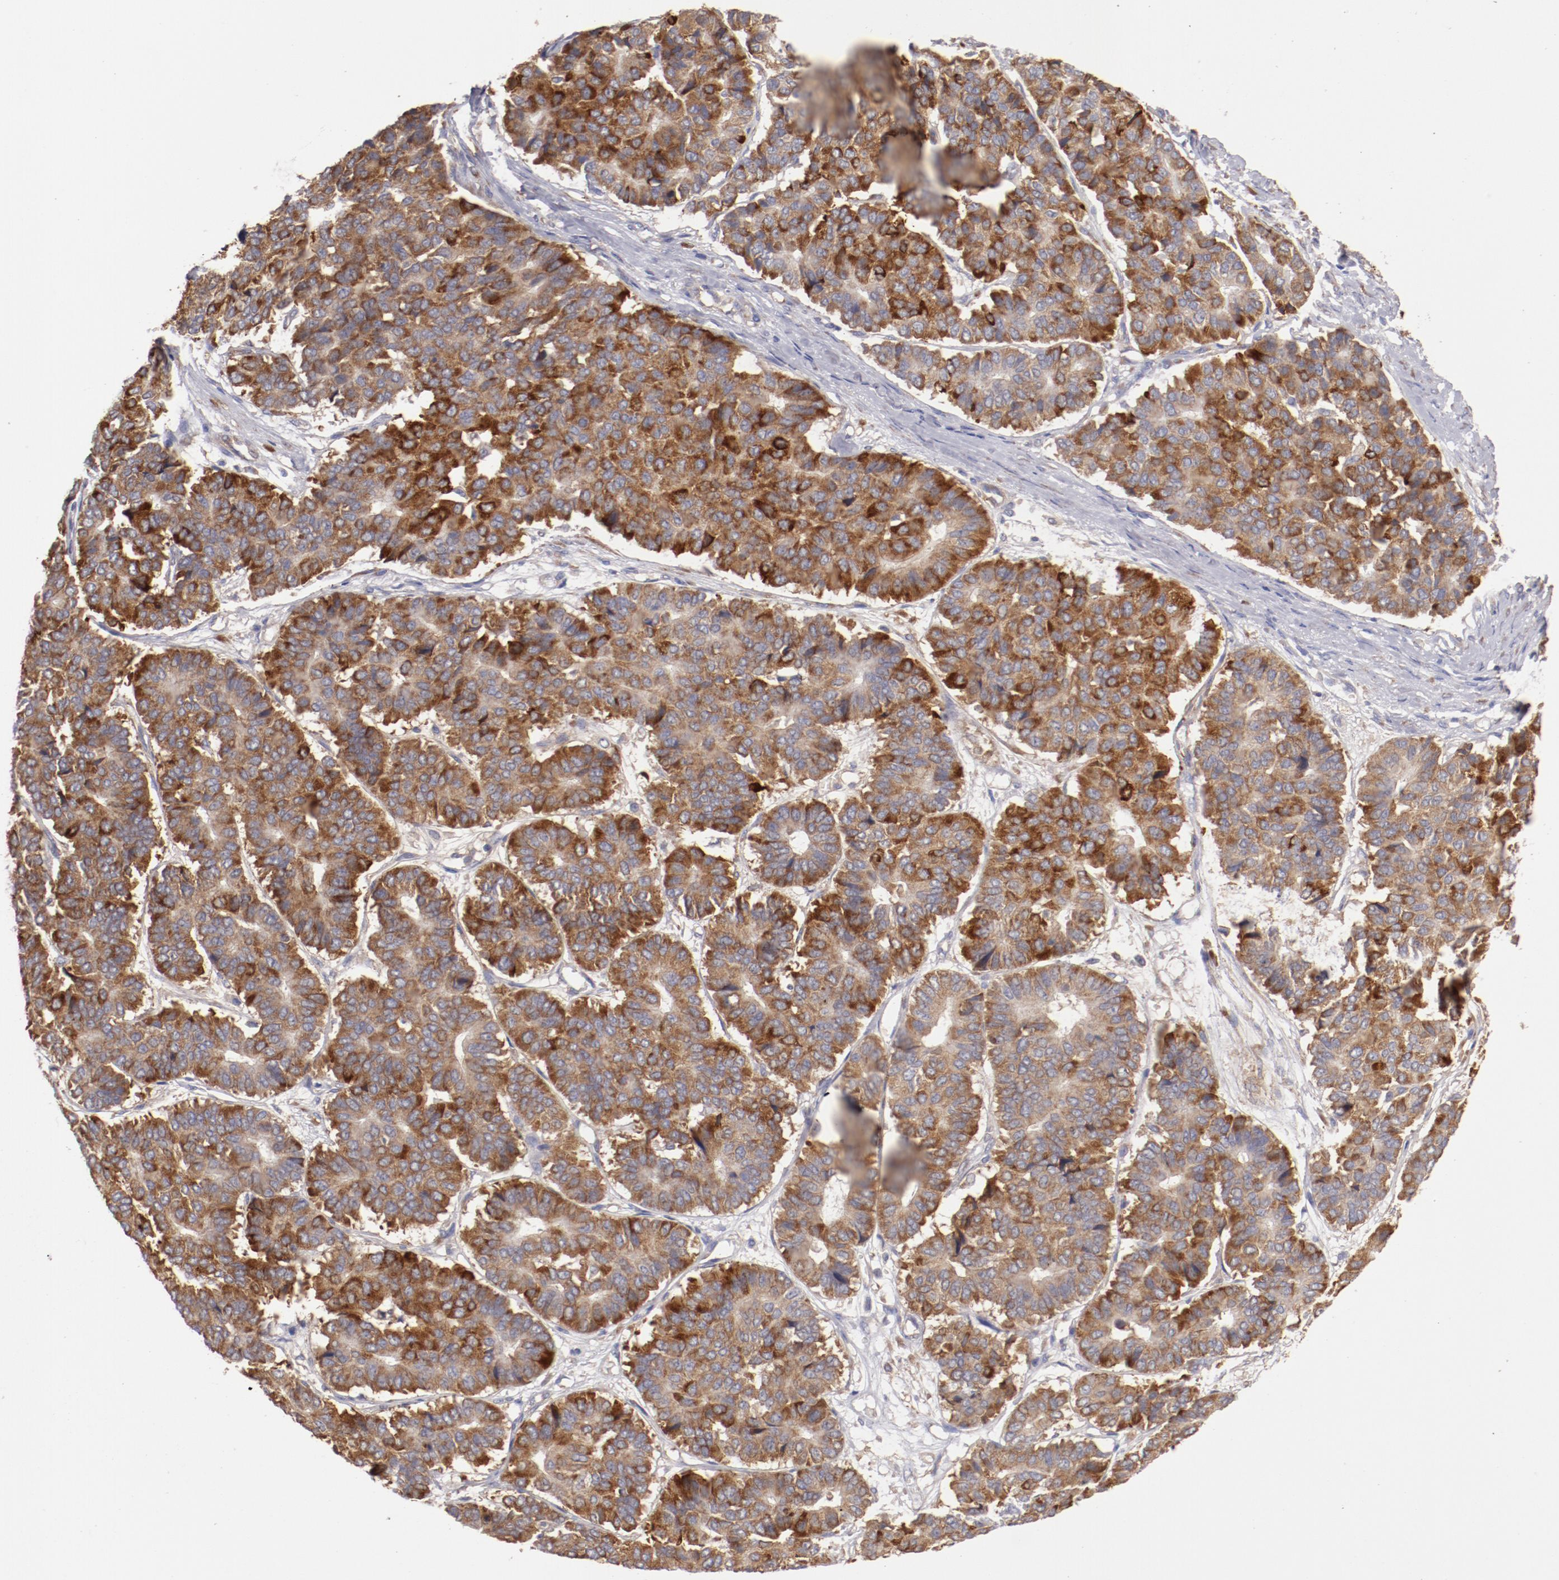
{"staining": {"intensity": "moderate", "quantity": ">75%", "location": "cytoplasmic/membranous"}, "tissue": "pancreatic cancer", "cell_type": "Tumor cells", "image_type": "cancer", "snomed": [{"axis": "morphology", "description": "Adenocarcinoma, NOS"}, {"axis": "topography", "description": "Pancreas"}], "caption": "An immunohistochemistry (IHC) micrograph of neoplastic tissue is shown. Protein staining in brown shows moderate cytoplasmic/membranous positivity in adenocarcinoma (pancreatic) within tumor cells.", "gene": "ENTPD5", "patient": {"sex": "male", "age": 50}}